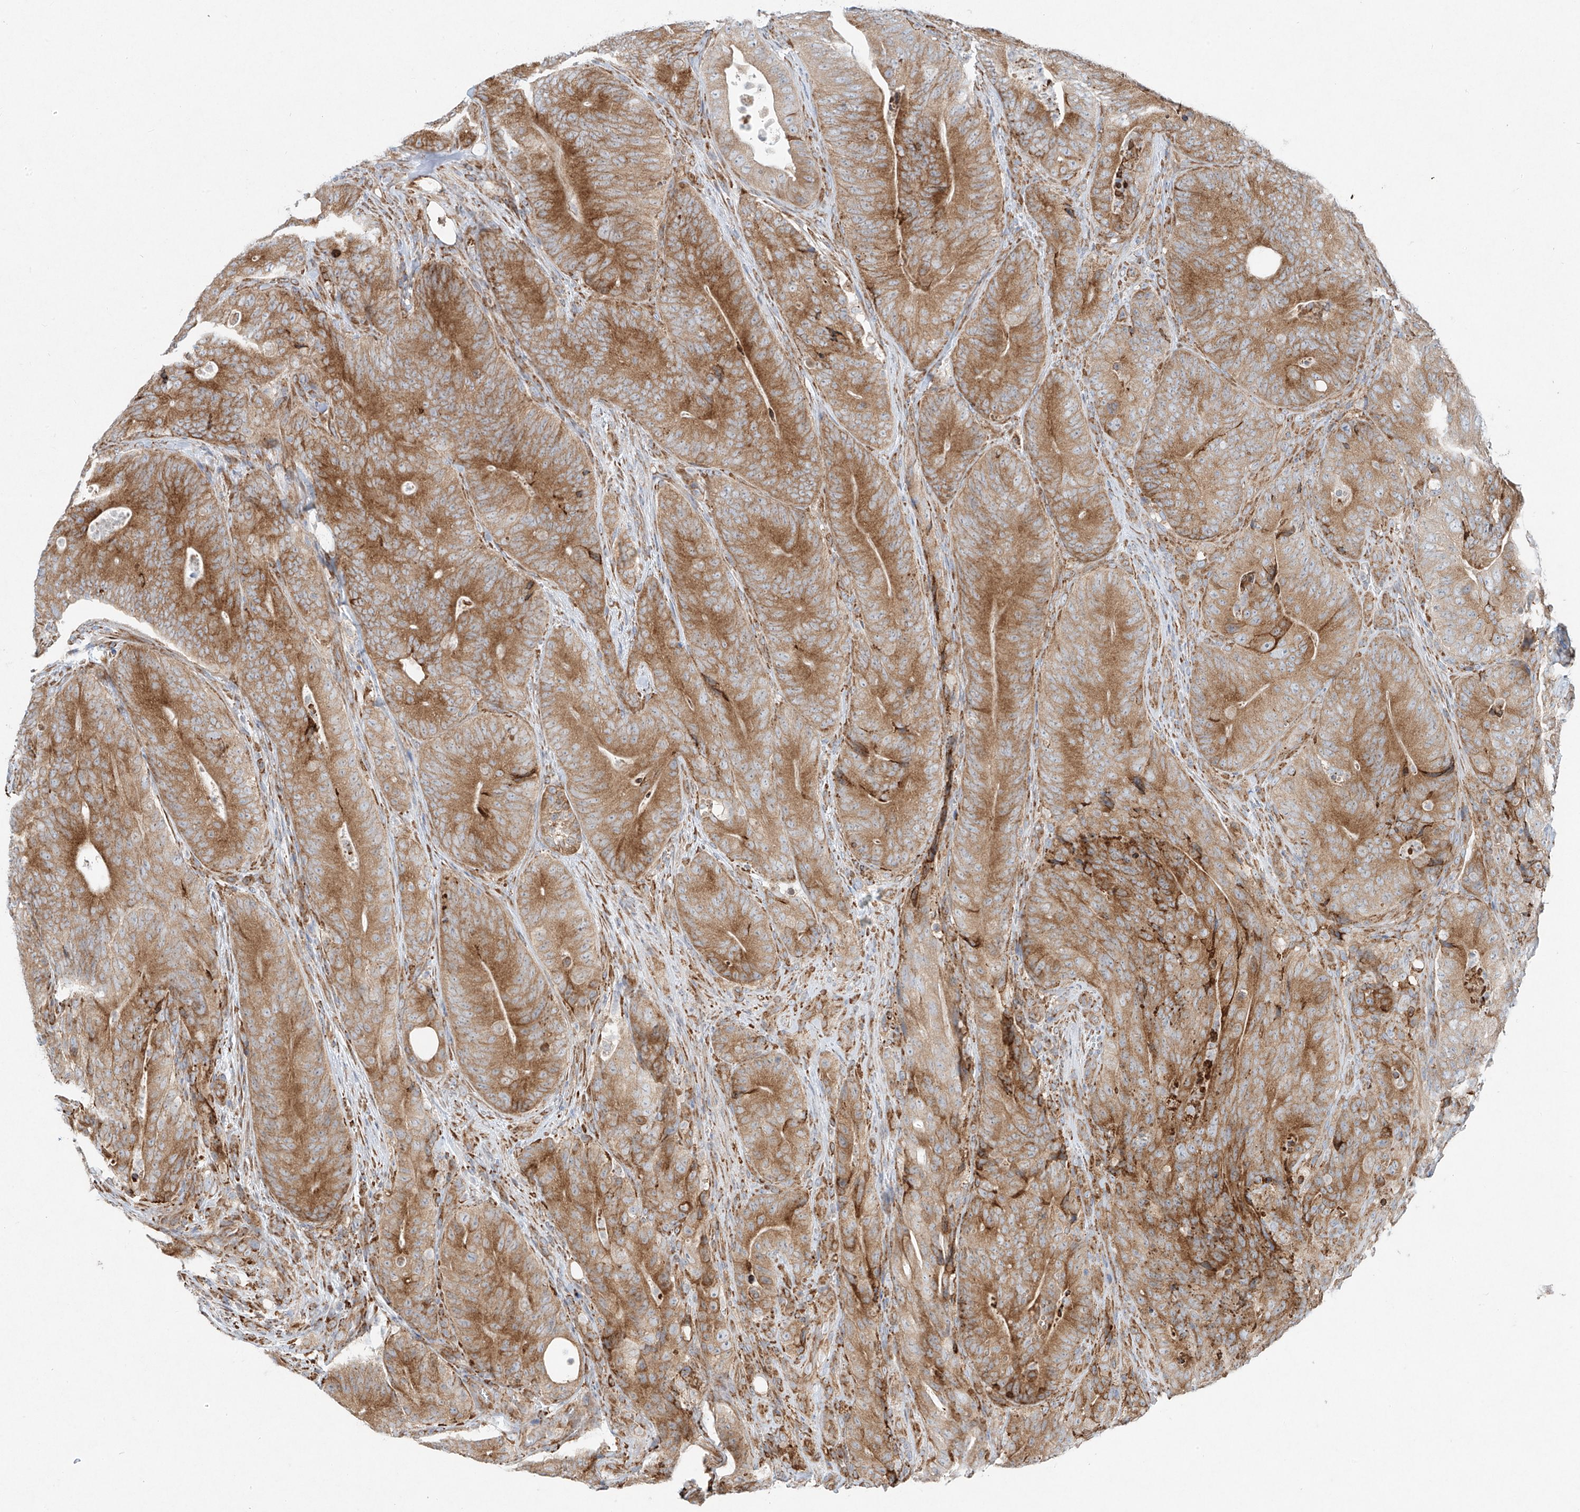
{"staining": {"intensity": "moderate", "quantity": ">75%", "location": "cytoplasmic/membranous"}, "tissue": "colorectal cancer", "cell_type": "Tumor cells", "image_type": "cancer", "snomed": [{"axis": "morphology", "description": "Normal tissue, NOS"}, {"axis": "topography", "description": "Colon"}], "caption": "A micrograph of colorectal cancer stained for a protein displays moderate cytoplasmic/membranous brown staining in tumor cells.", "gene": "EIPR1", "patient": {"sex": "female", "age": 82}}